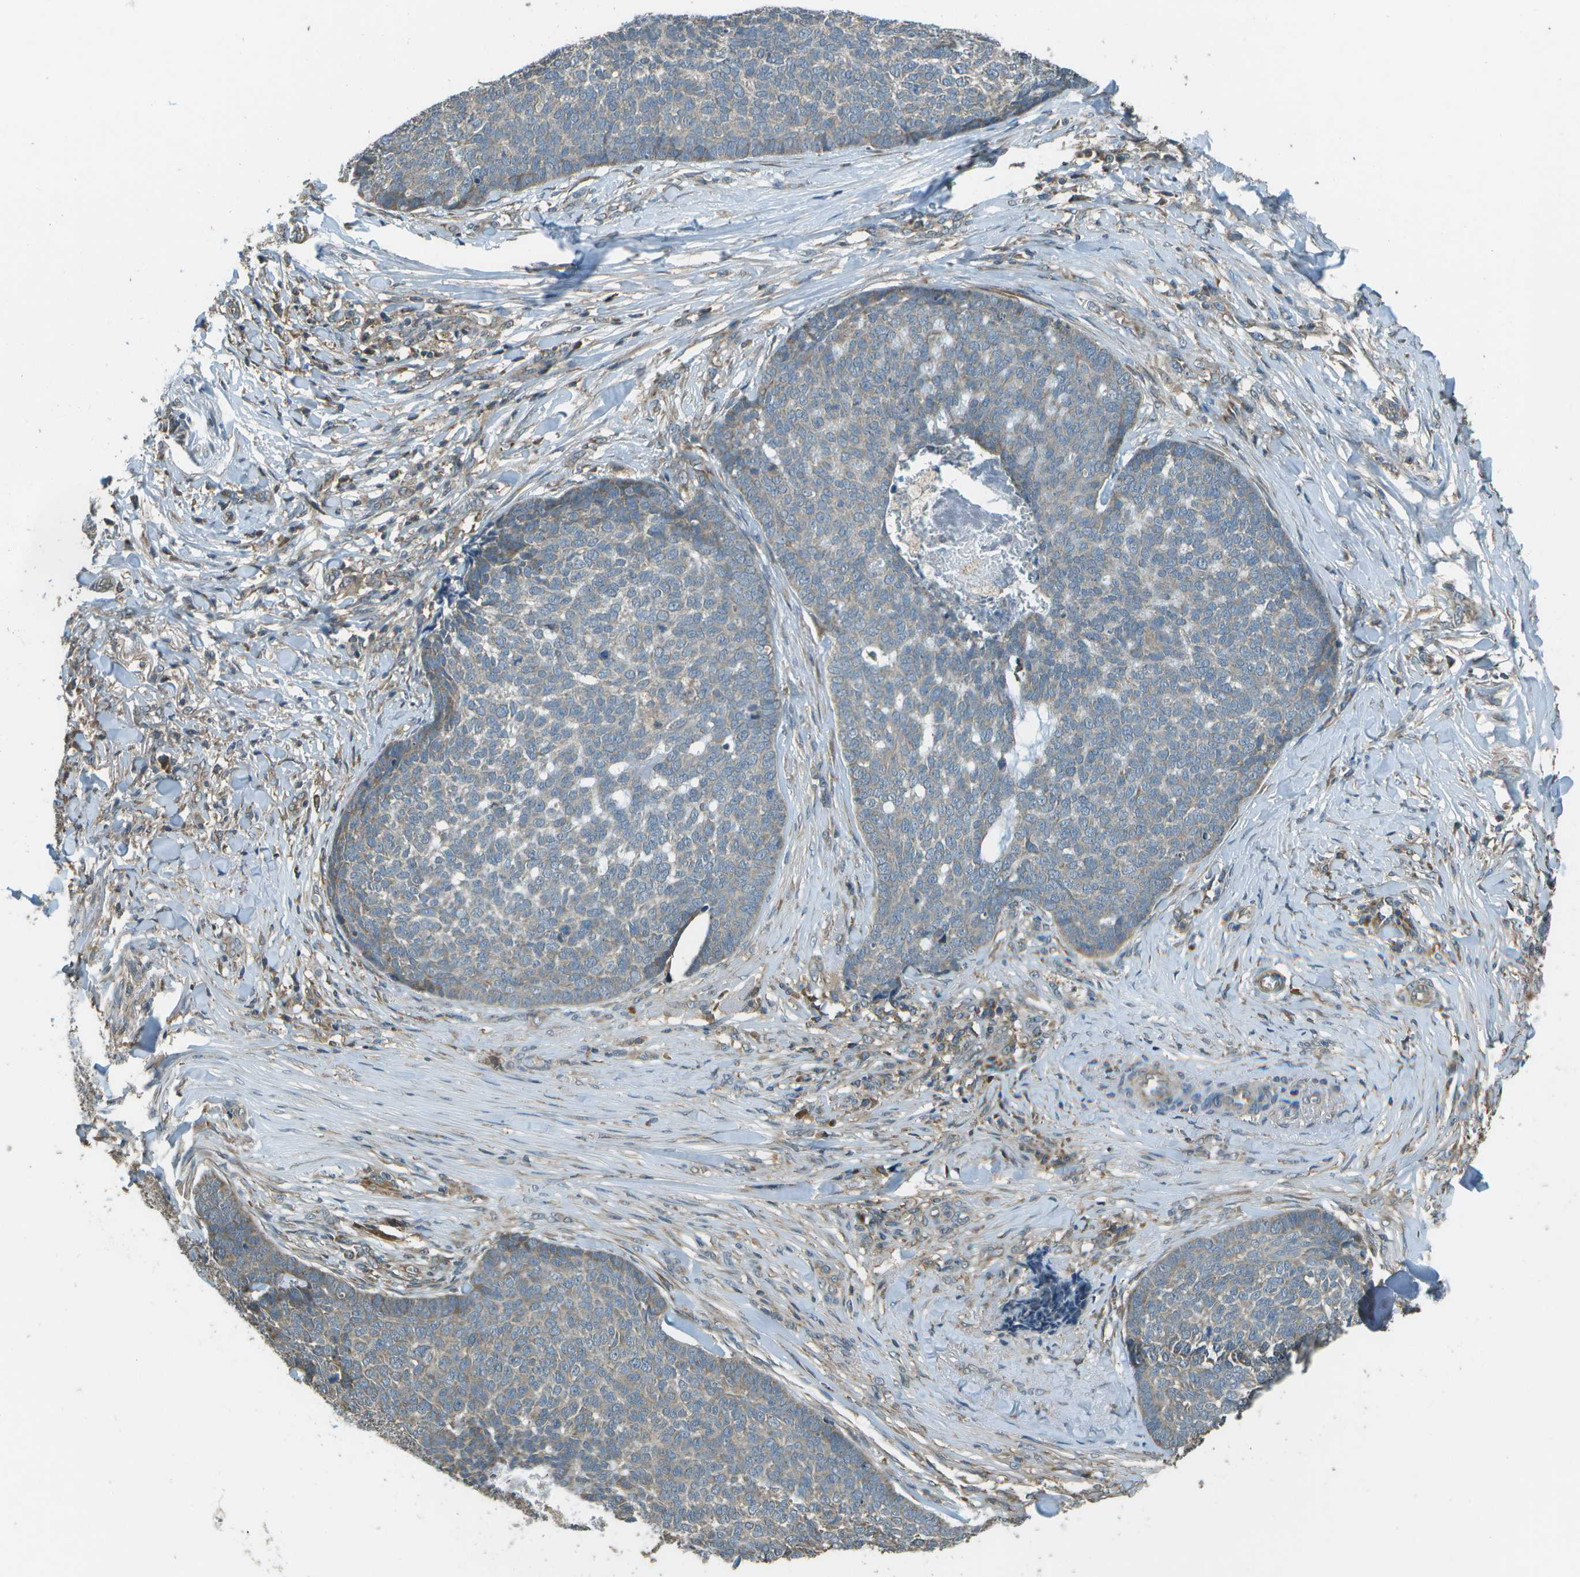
{"staining": {"intensity": "moderate", "quantity": "<25%", "location": "cytoplasmic/membranous"}, "tissue": "skin cancer", "cell_type": "Tumor cells", "image_type": "cancer", "snomed": [{"axis": "morphology", "description": "Basal cell carcinoma"}, {"axis": "topography", "description": "Skin"}], "caption": "Immunohistochemical staining of basal cell carcinoma (skin) shows low levels of moderate cytoplasmic/membranous protein expression in approximately <25% of tumor cells.", "gene": "PLPBP", "patient": {"sex": "male", "age": 84}}